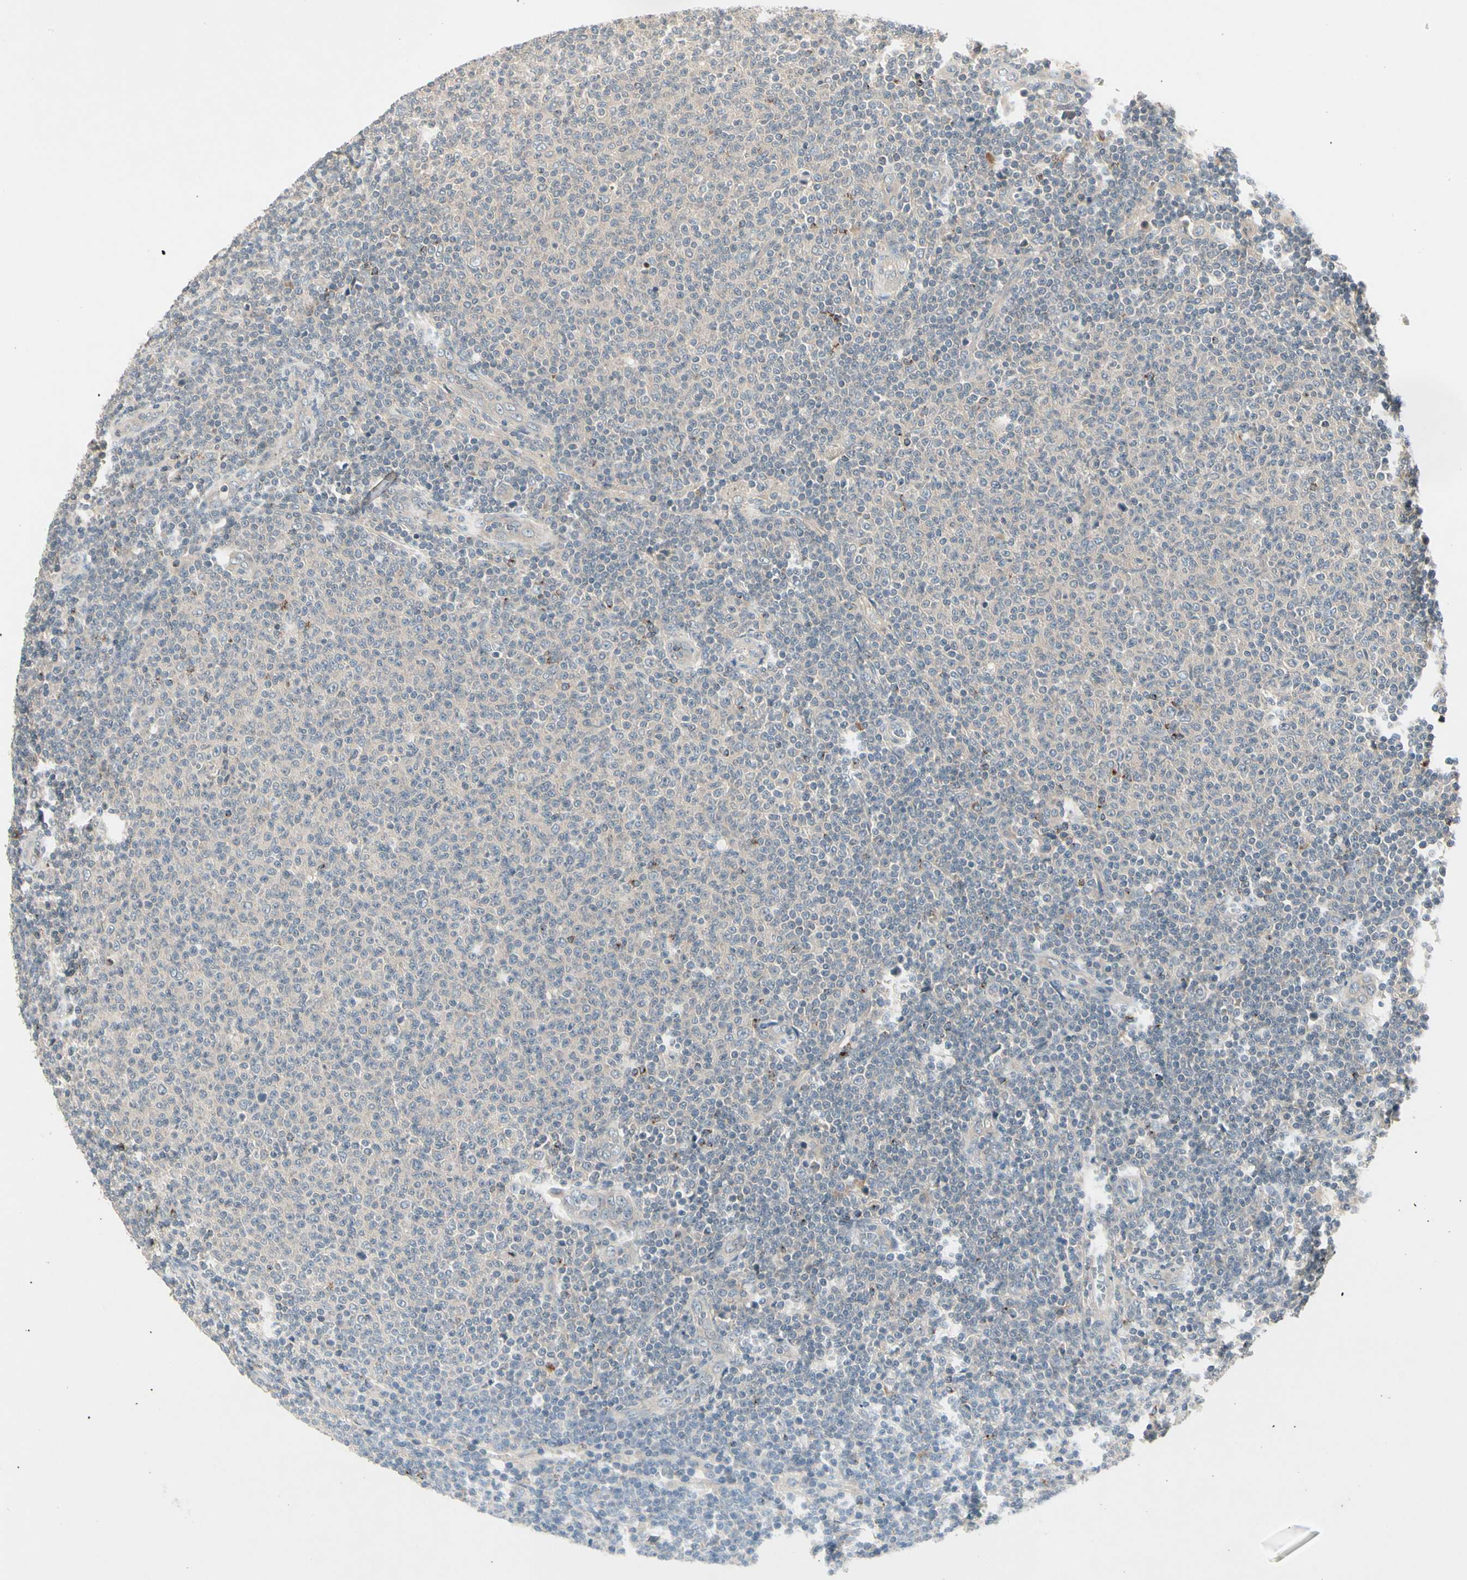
{"staining": {"intensity": "negative", "quantity": "none", "location": "none"}, "tissue": "lymphoma", "cell_type": "Tumor cells", "image_type": "cancer", "snomed": [{"axis": "morphology", "description": "Malignant lymphoma, non-Hodgkin's type, Low grade"}, {"axis": "topography", "description": "Lymph node"}], "caption": "Tumor cells show no significant protein expression in low-grade malignant lymphoma, non-Hodgkin's type.", "gene": "CCL4", "patient": {"sex": "male", "age": 66}}